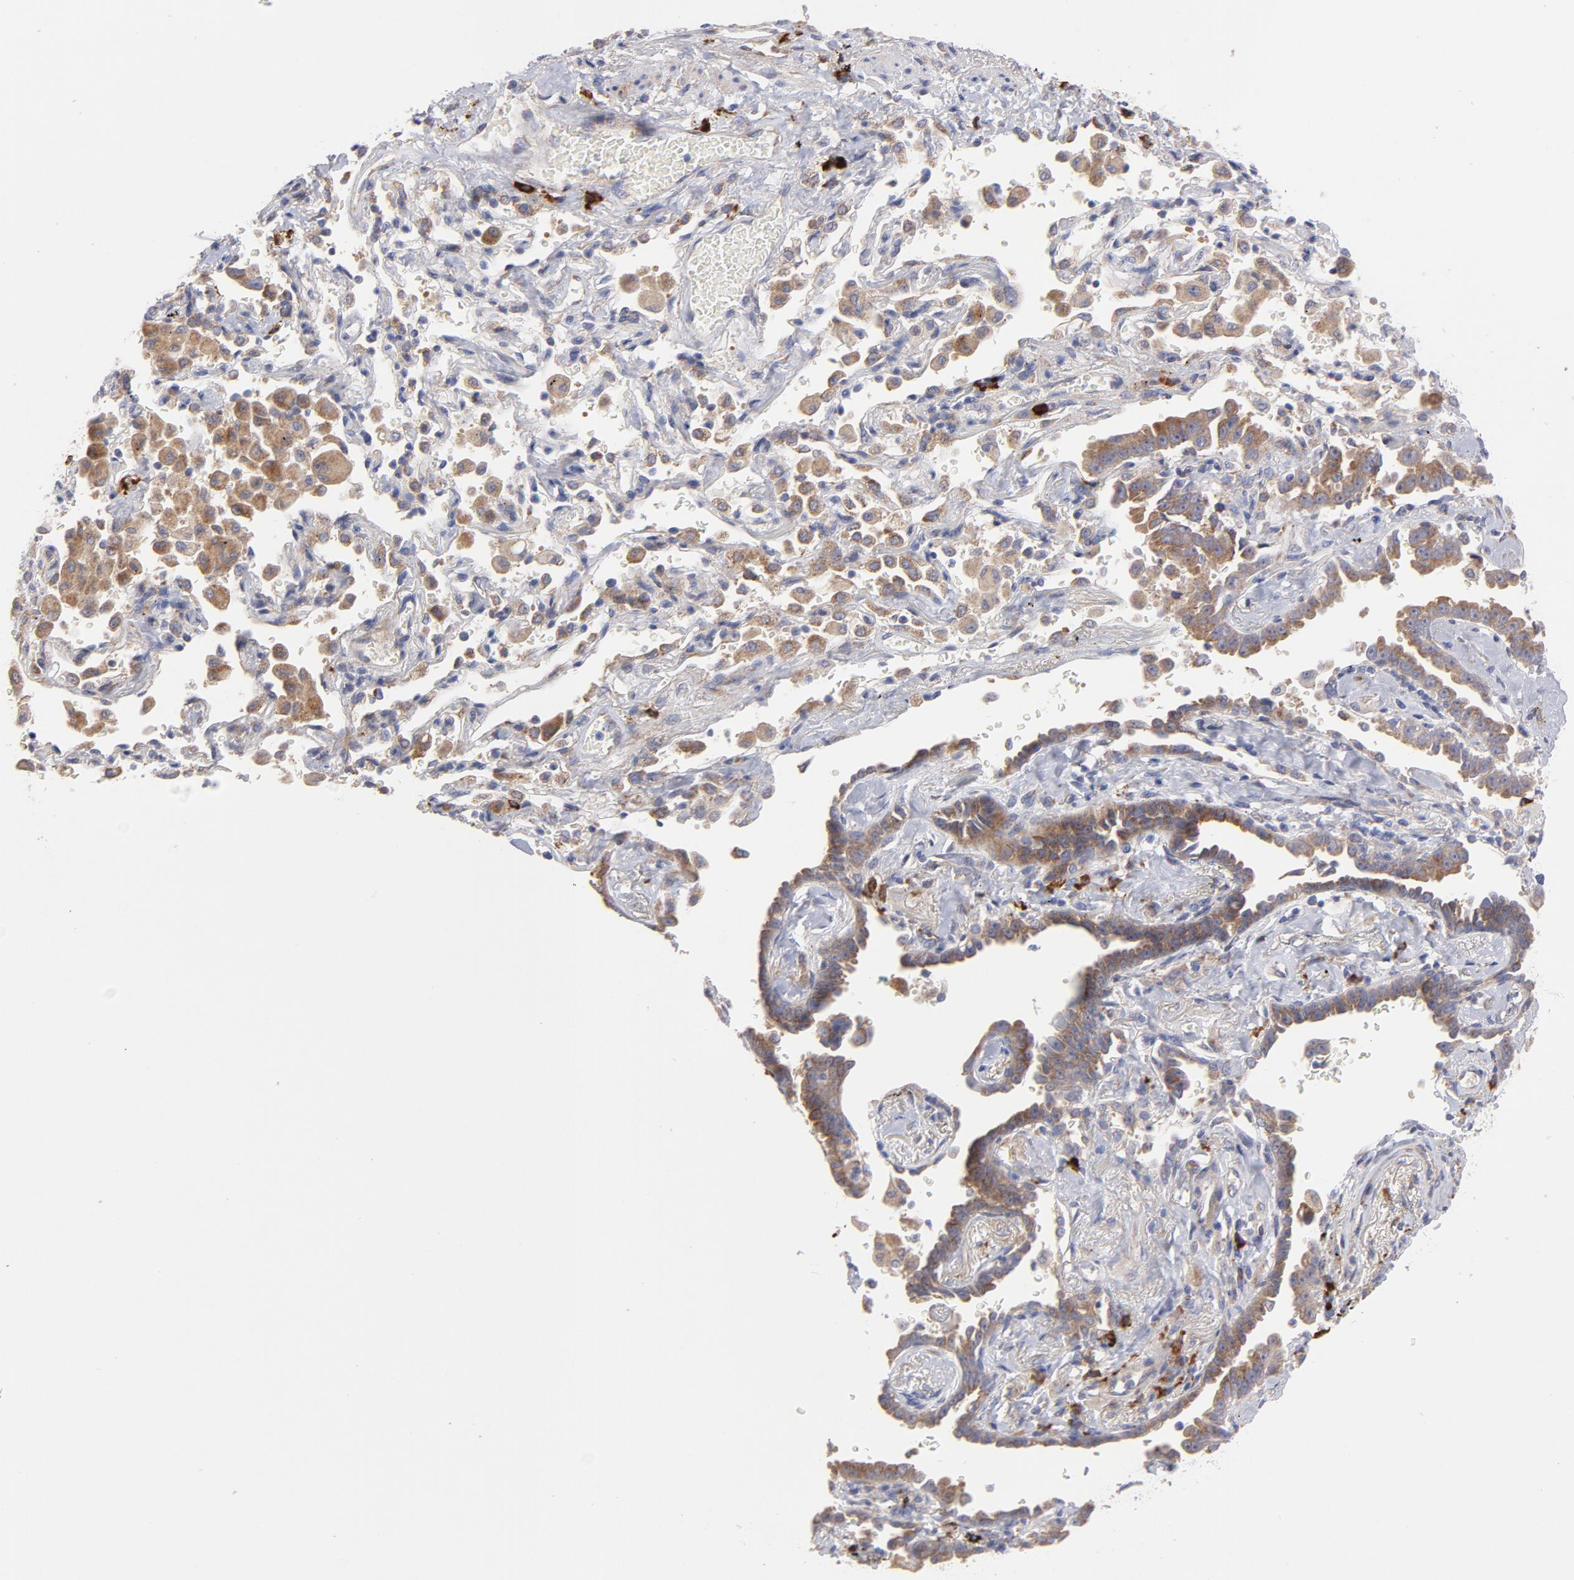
{"staining": {"intensity": "moderate", "quantity": ">75%", "location": "cytoplasmic/membranous"}, "tissue": "lung cancer", "cell_type": "Tumor cells", "image_type": "cancer", "snomed": [{"axis": "morphology", "description": "Adenocarcinoma, NOS"}, {"axis": "topography", "description": "Lung"}], "caption": "DAB immunohistochemical staining of human adenocarcinoma (lung) shows moderate cytoplasmic/membranous protein positivity in about >75% of tumor cells.", "gene": "RAPGEF3", "patient": {"sex": "female", "age": 64}}